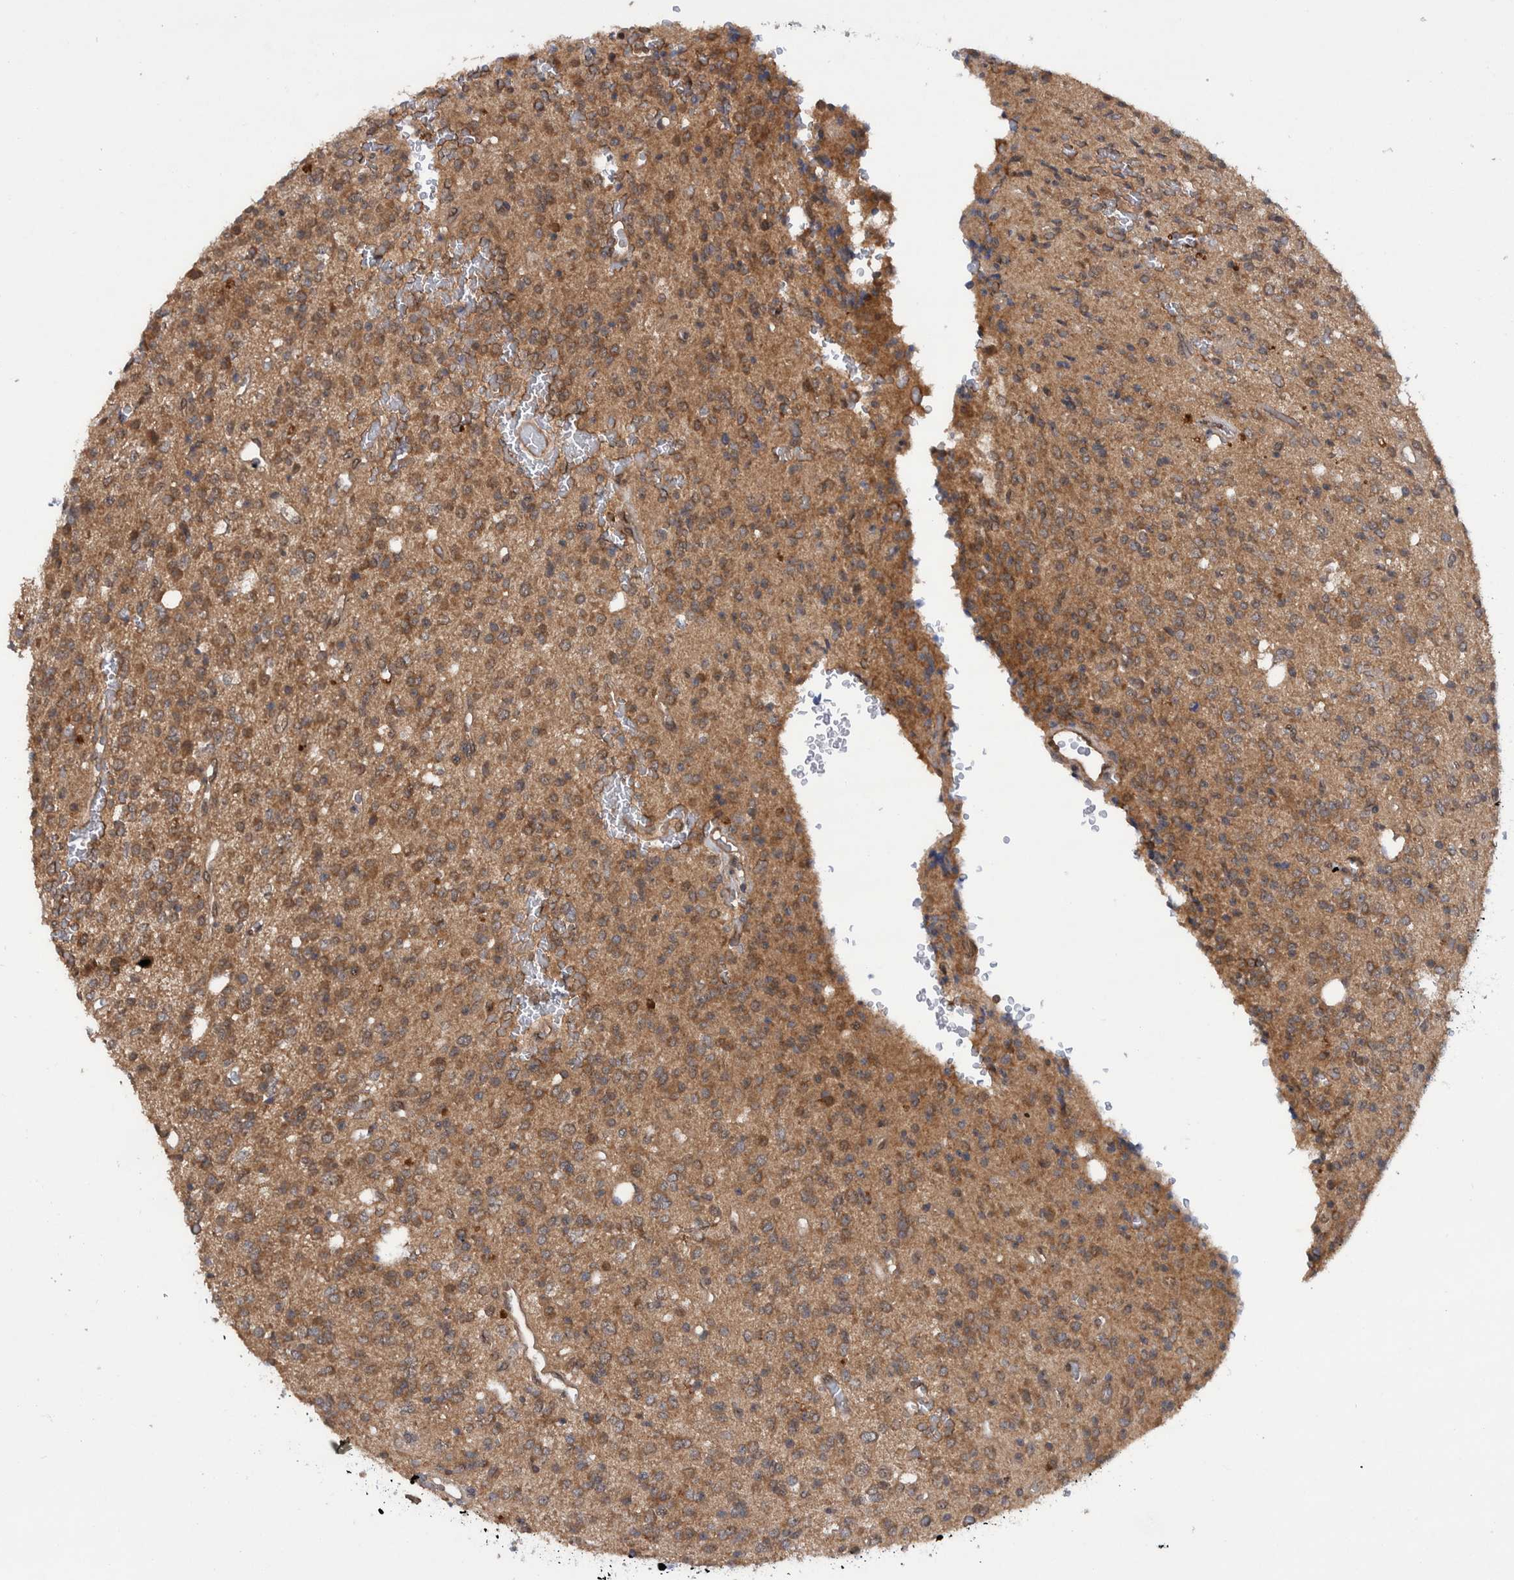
{"staining": {"intensity": "moderate", "quantity": ">75%", "location": "cytoplasmic/membranous"}, "tissue": "glioma", "cell_type": "Tumor cells", "image_type": "cancer", "snomed": [{"axis": "morphology", "description": "Glioma, malignant, High grade"}, {"axis": "topography", "description": "Brain"}], "caption": "High-magnification brightfield microscopy of glioma stained with DAB (3,3'-diaminobenzidine) (brown) and counterstained with hematoxylin (blue). tumor cells exhibit moderate cytoplasmic/membranous staining is appreciated in approximately>75% of cells.", "gene": "PLPBP", "patient": {"sex": "male", "age": 34}}